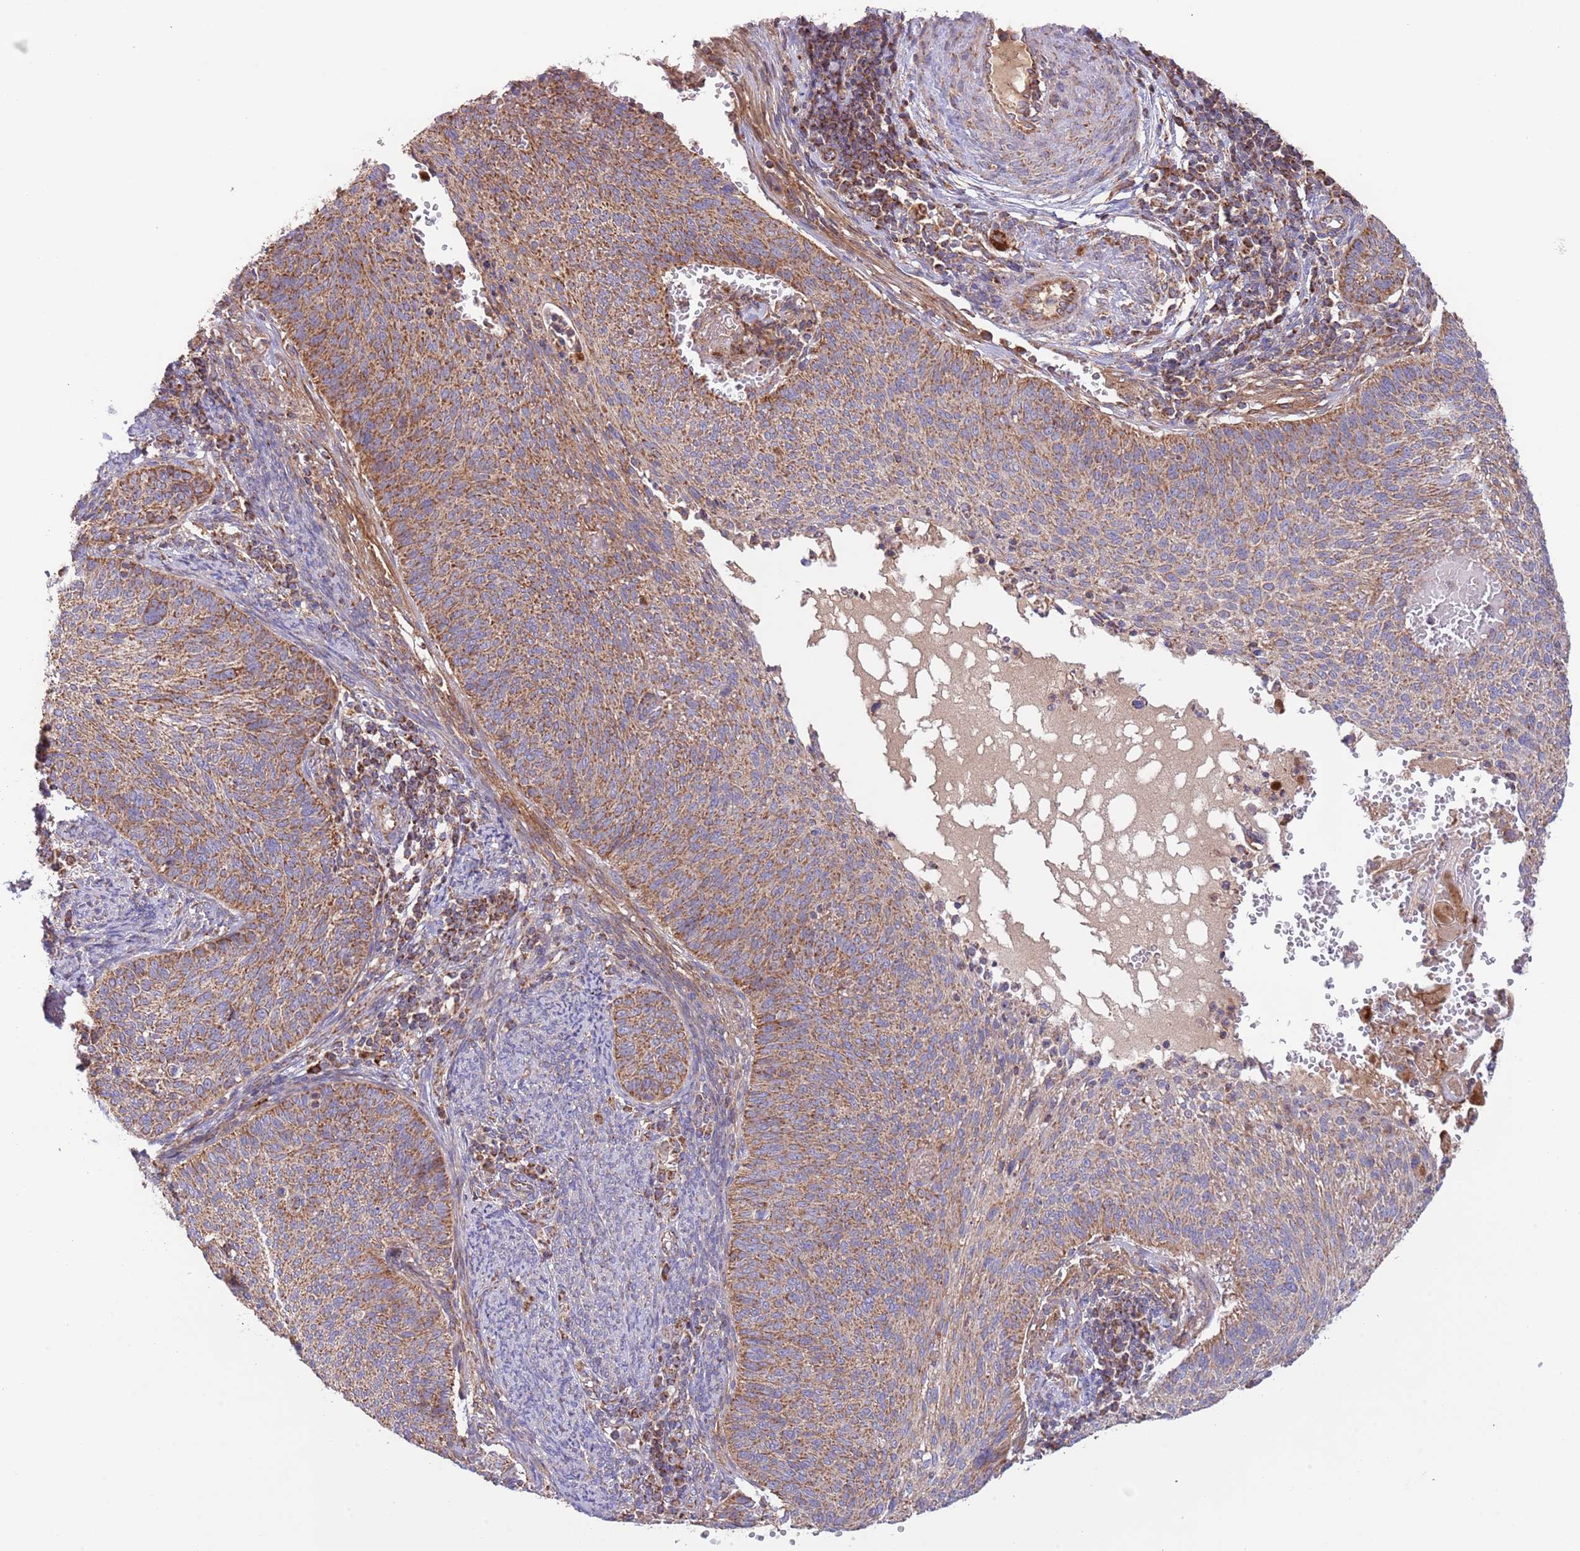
{"staining": {"intensity": "moderate", "quantity": ">75%", "location": "cytoplasmic/membranous"}, "tissue": "cervical cancer", "cell_type": "Tumor cells", "image_type": "cancer", "snomed": [{"axis": "morphology", "description": "Squamous cell carcinoma, NOS"}, {"axis": "topography", "description": "Cervix"}], "caption": "Squamous cell carcinoma (cervical) tissue demonstrates moderate cytoplasmic/membranous expression in approximately >75% of tumor cells, visualized by immunohistochemistry.", "gene": "DNAJA3", "patient": {"sex": "female", "age": 70}}